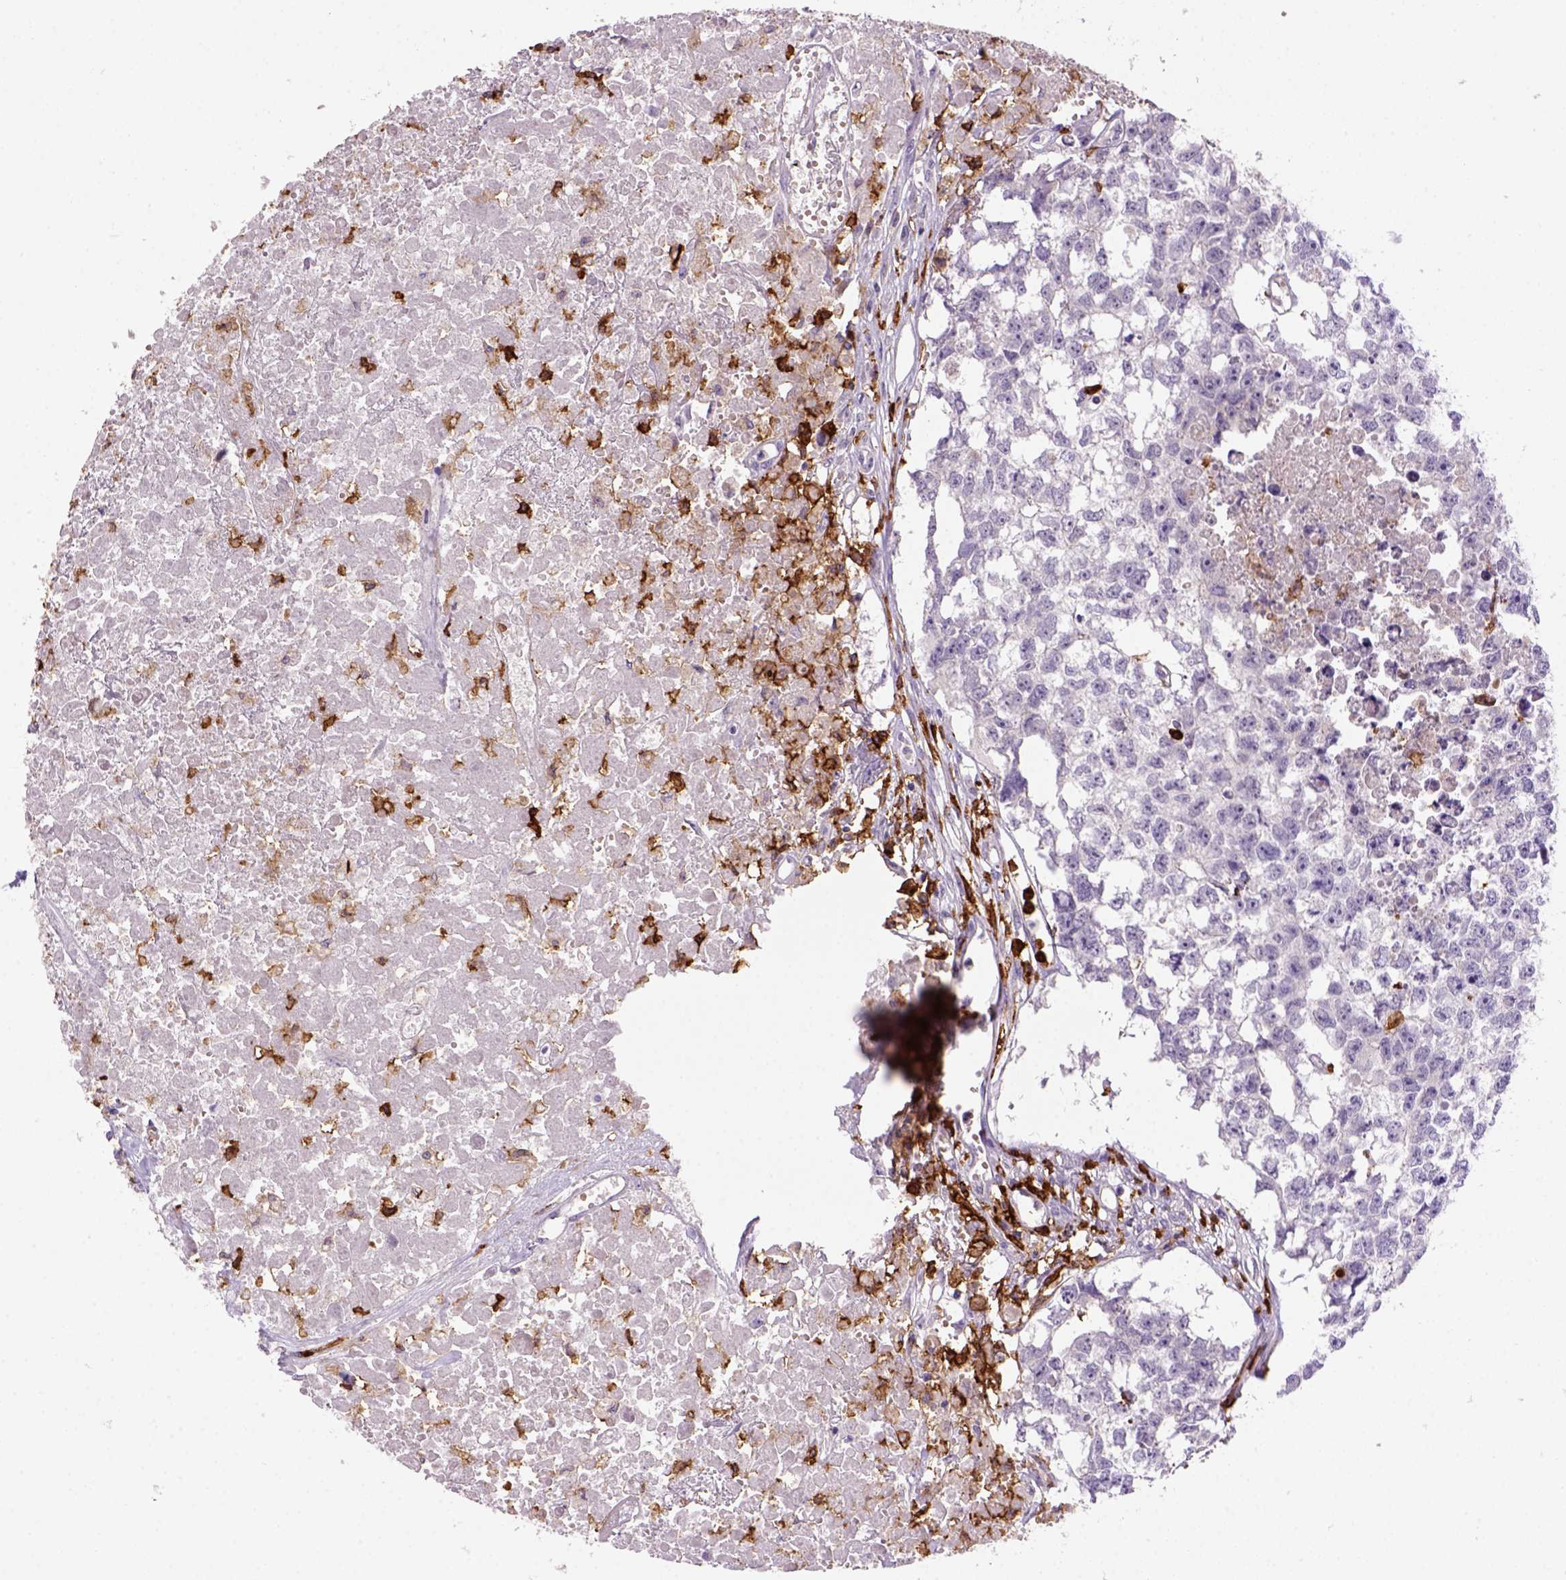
{"staining": {"intensity": "negative", "quantity": "none", "location": "none"}, "tissue": "testis cancer", "cell_type": "Tumor cells", "image_type": "cancer", "snomed": [{"axis": "morphology", "description": "Carcinoma, Embryonal, NOS"}, {"axis": "morphology", "description": "Teratoma, malignant, NOS"}, {"axis": "topography", "description": "Testis"}], "caption": "Protein analysis of testis cancer (embryonal carcinoma) exhibits no significant staining in tumor cells.", "gene": "CD14", "patient": {"sex": "male", "age": 44}}